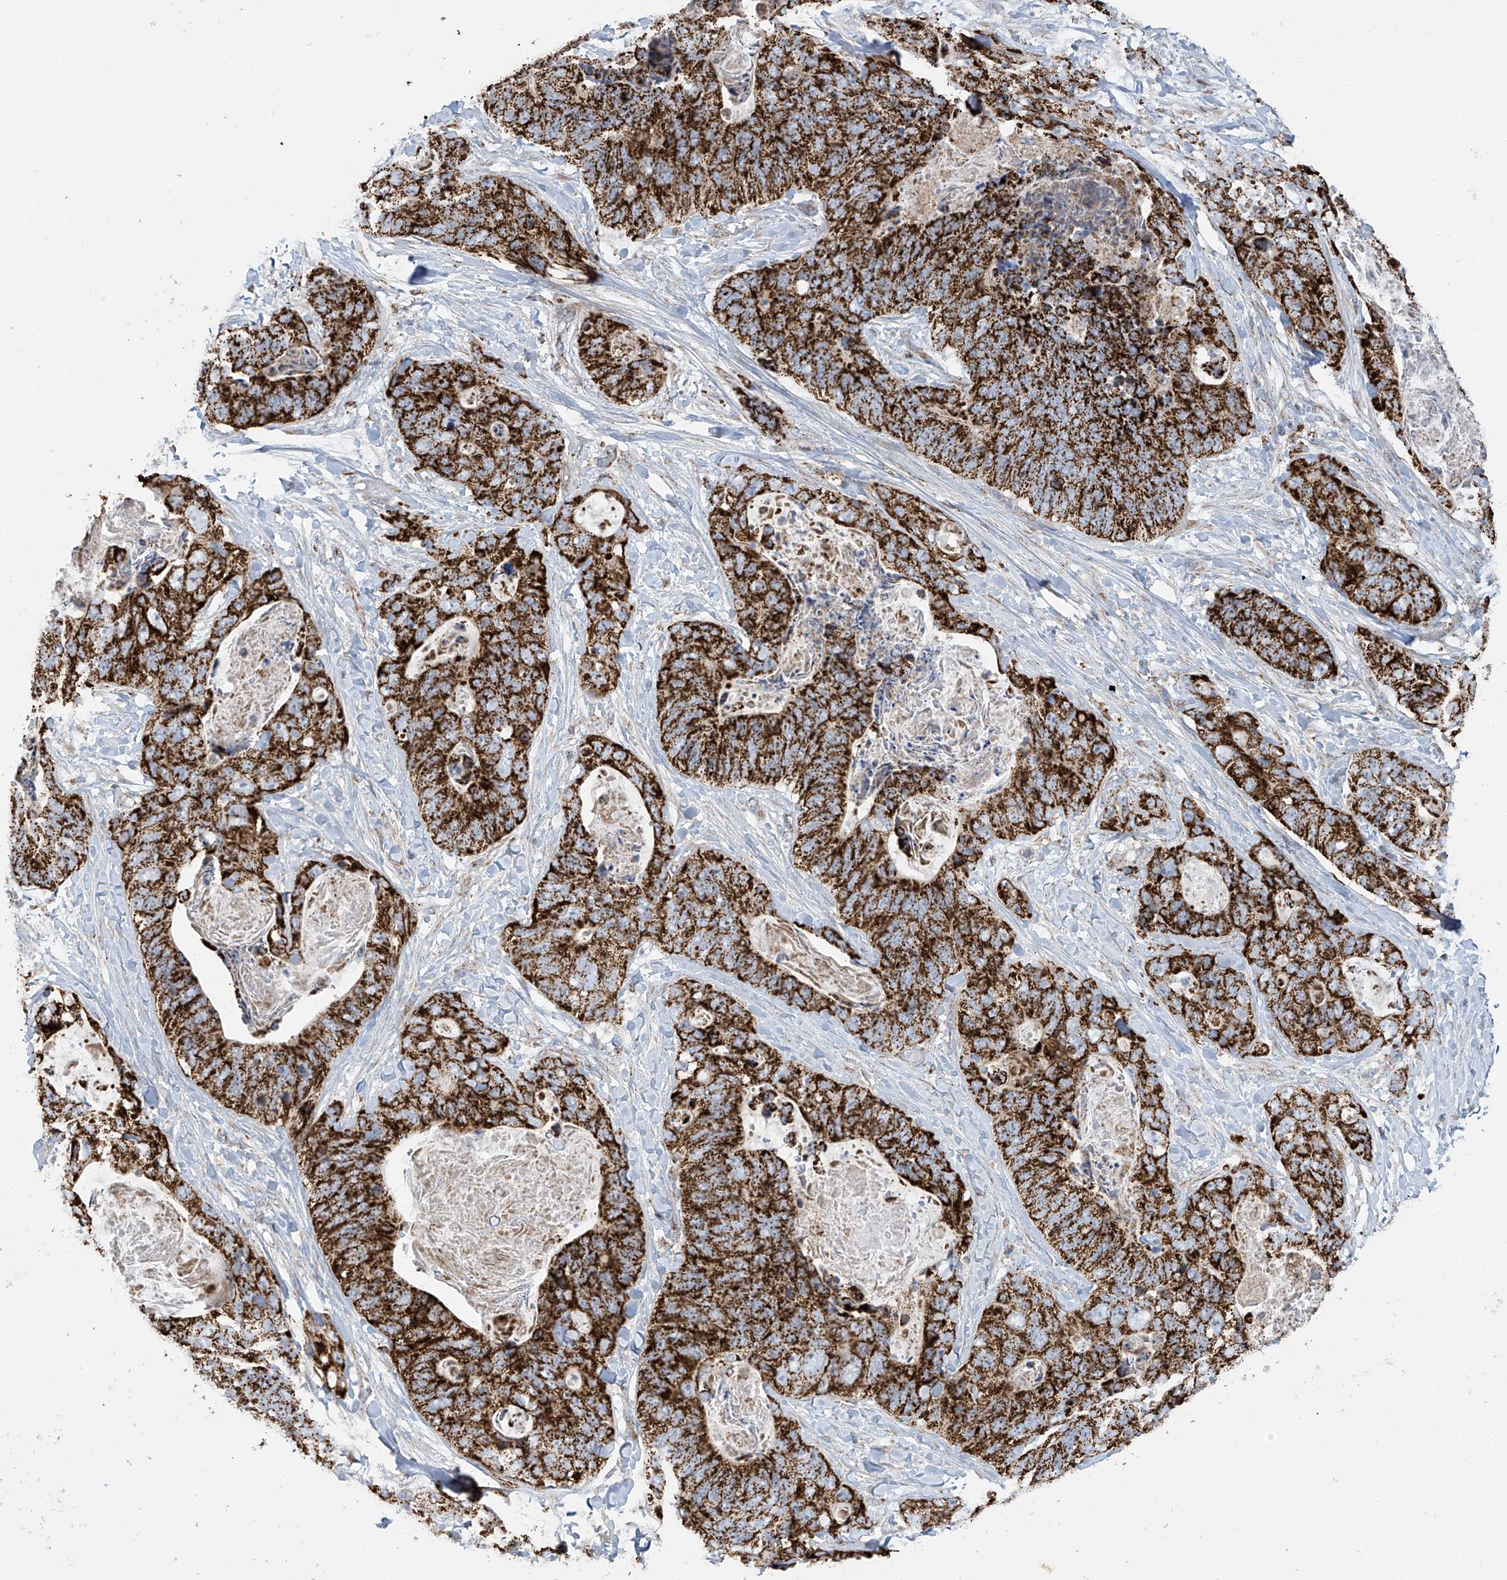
{"staining": {"intensity": "strong", "quantity": ">75%", "location": "cytoplasmic/membranous"}, "tissue": "stomach cancer", "cell_type": "Tumor cells", "image_type": "cancer", "snomed": [{"axis": "morphology", "description": "Adenocarcinoma, NOS"}, {"axis": "topography", "description": "Stomach"}], "caption": "Strong cytoplasmic/membranous positivity is present in approximately >75% of tumor cells in adenocarcinoma (stomach).", "gene": "PNPT1", "patient": {"sex": "female", "age": 89}}